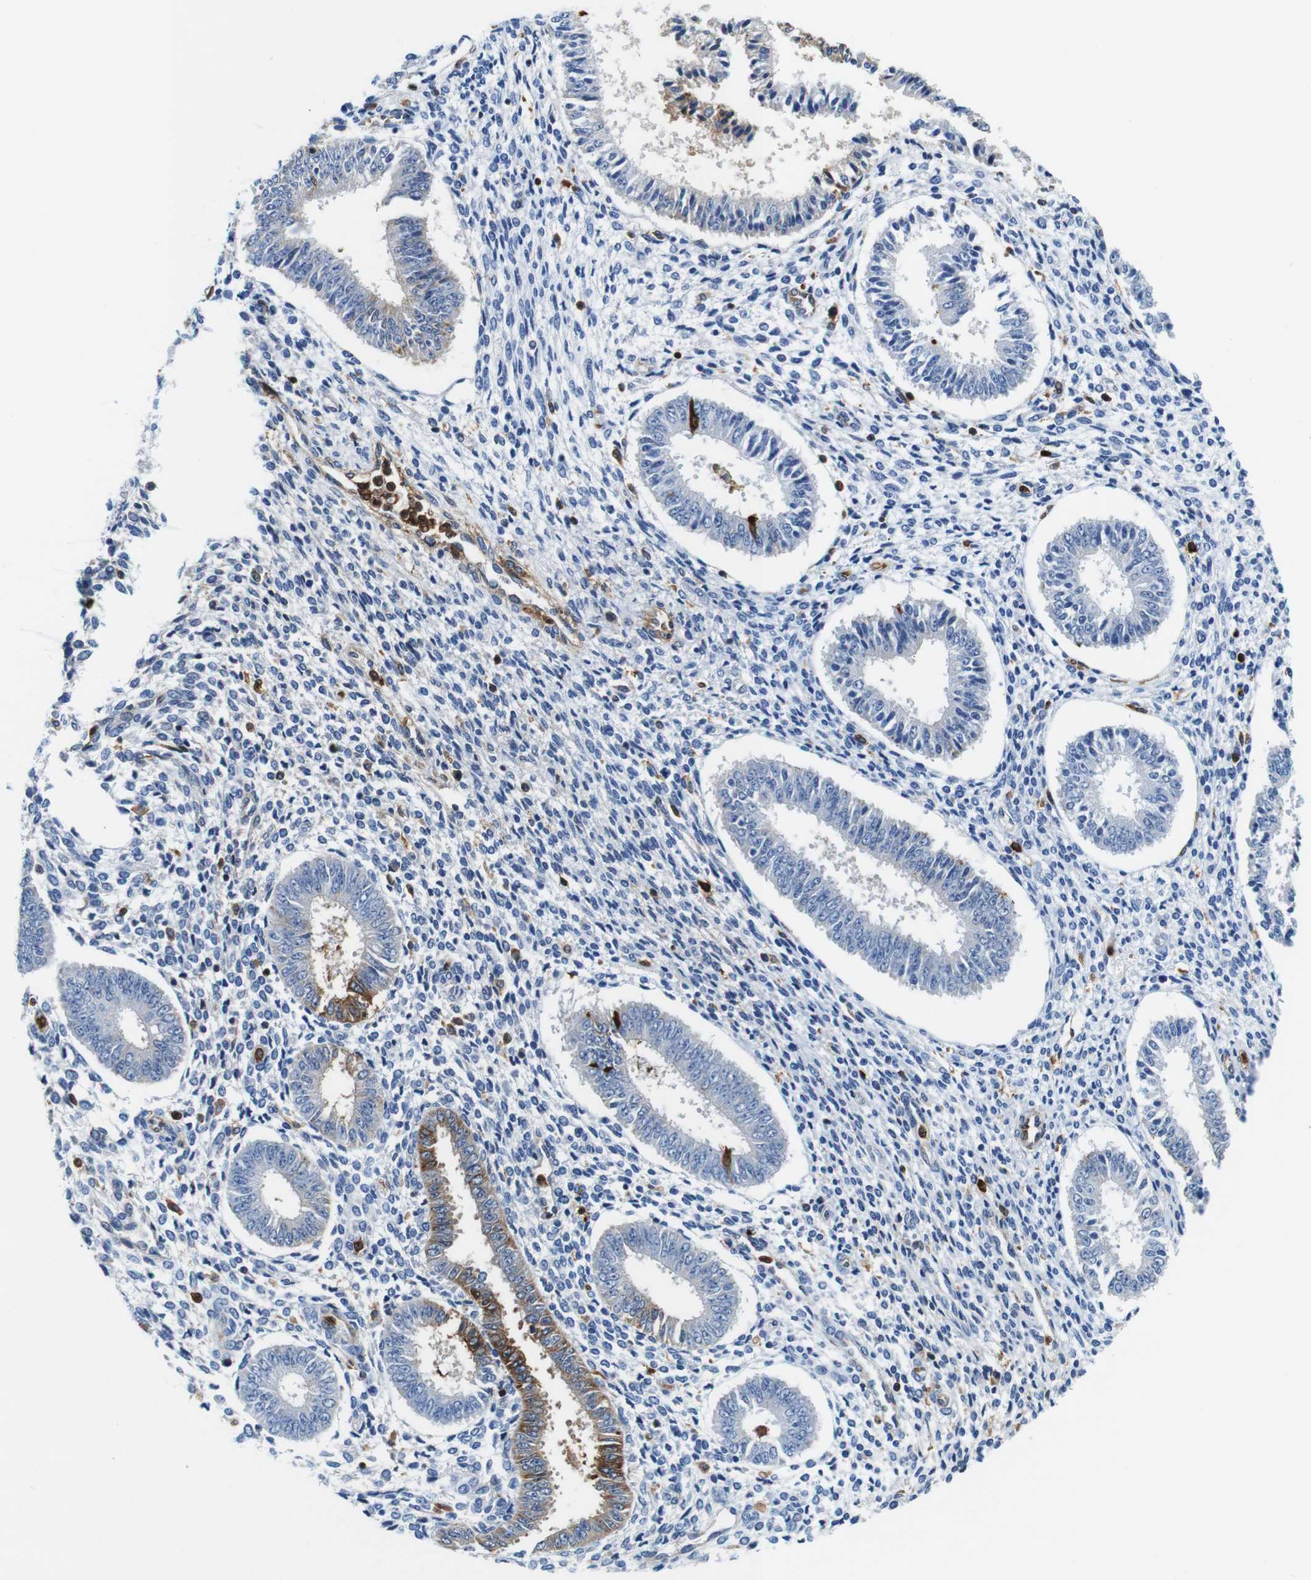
{"staining": {"intensity": "negative", "quantity": "none", "location": "none"}, "tissue": "endometrium", "cell_type": "Cells in endometrial stroma", "image_type": "normal", "snomed": [{"axis": "morphology", "description": "Normal tissue, NOS"}, {"axis": "topography", "description": "Endometrium"}], "caption": "An immunohistochemistry (IHC) histopathology image of normal endometrium is shown. There is no staining in cells in endometrial stroma of endometrium. (DAB (3,3'-diaminobenzidine) immunohistochemistry (IHC), high magnification).", "gene": "ANXA1", "patient": {"sex": "female", "age": 35}}